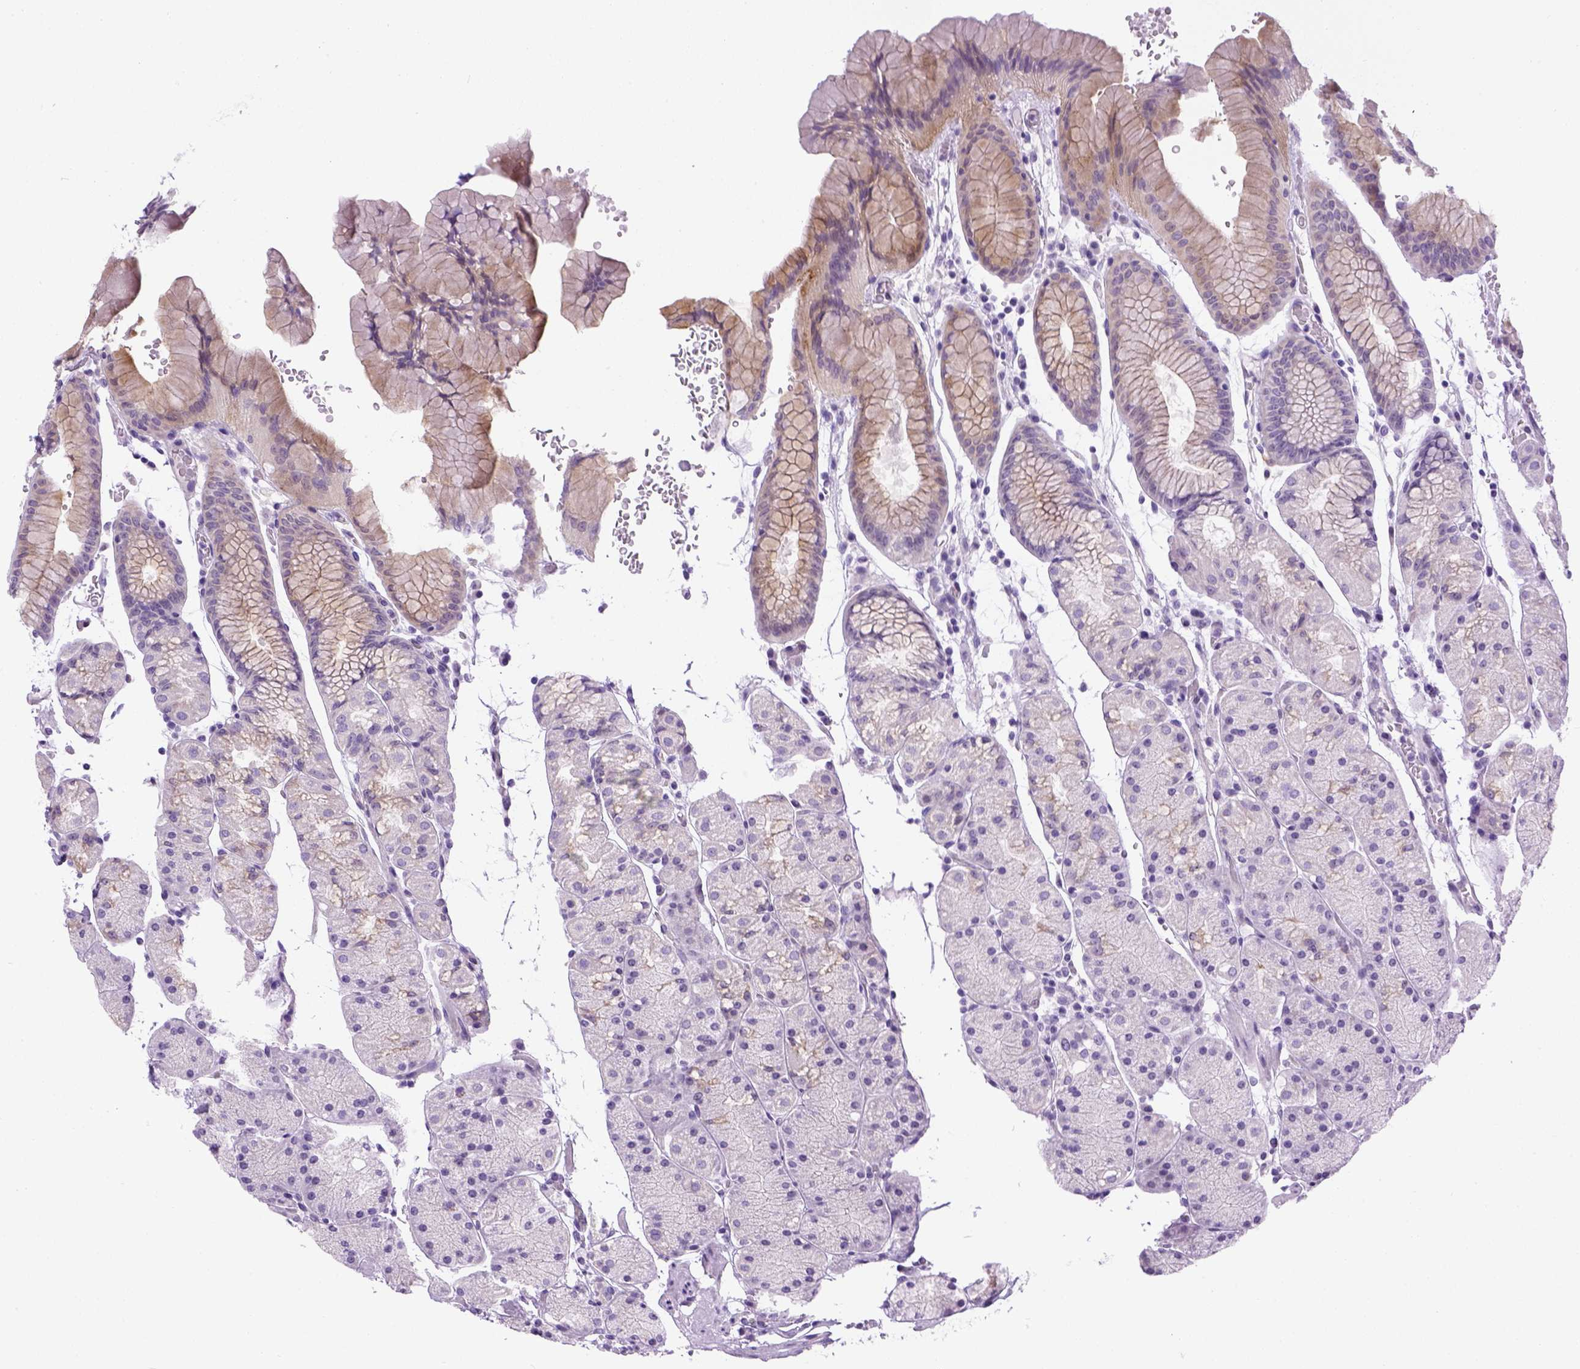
{"staining": {"intensity": "weak", "quantity": "<25%", "location": "cytoplasmic/membranous"}, "tissue": "stomach", "cell_type": "Glandular cells", "image_type": "normal", "snomed": [{"axis": "morphology", "description": "Normal tissue, NOS"}, {"axis": "topography", "description": "Stomach, upper"}, {"axis": "topography", "description": "Stomach"}], "caption": "Glandular cells are negative for protein expression in benign human stomach. Nuclei are stained in blue.", "gene": "FAM184B", "patient": {"sex": "male", "age": 76}}